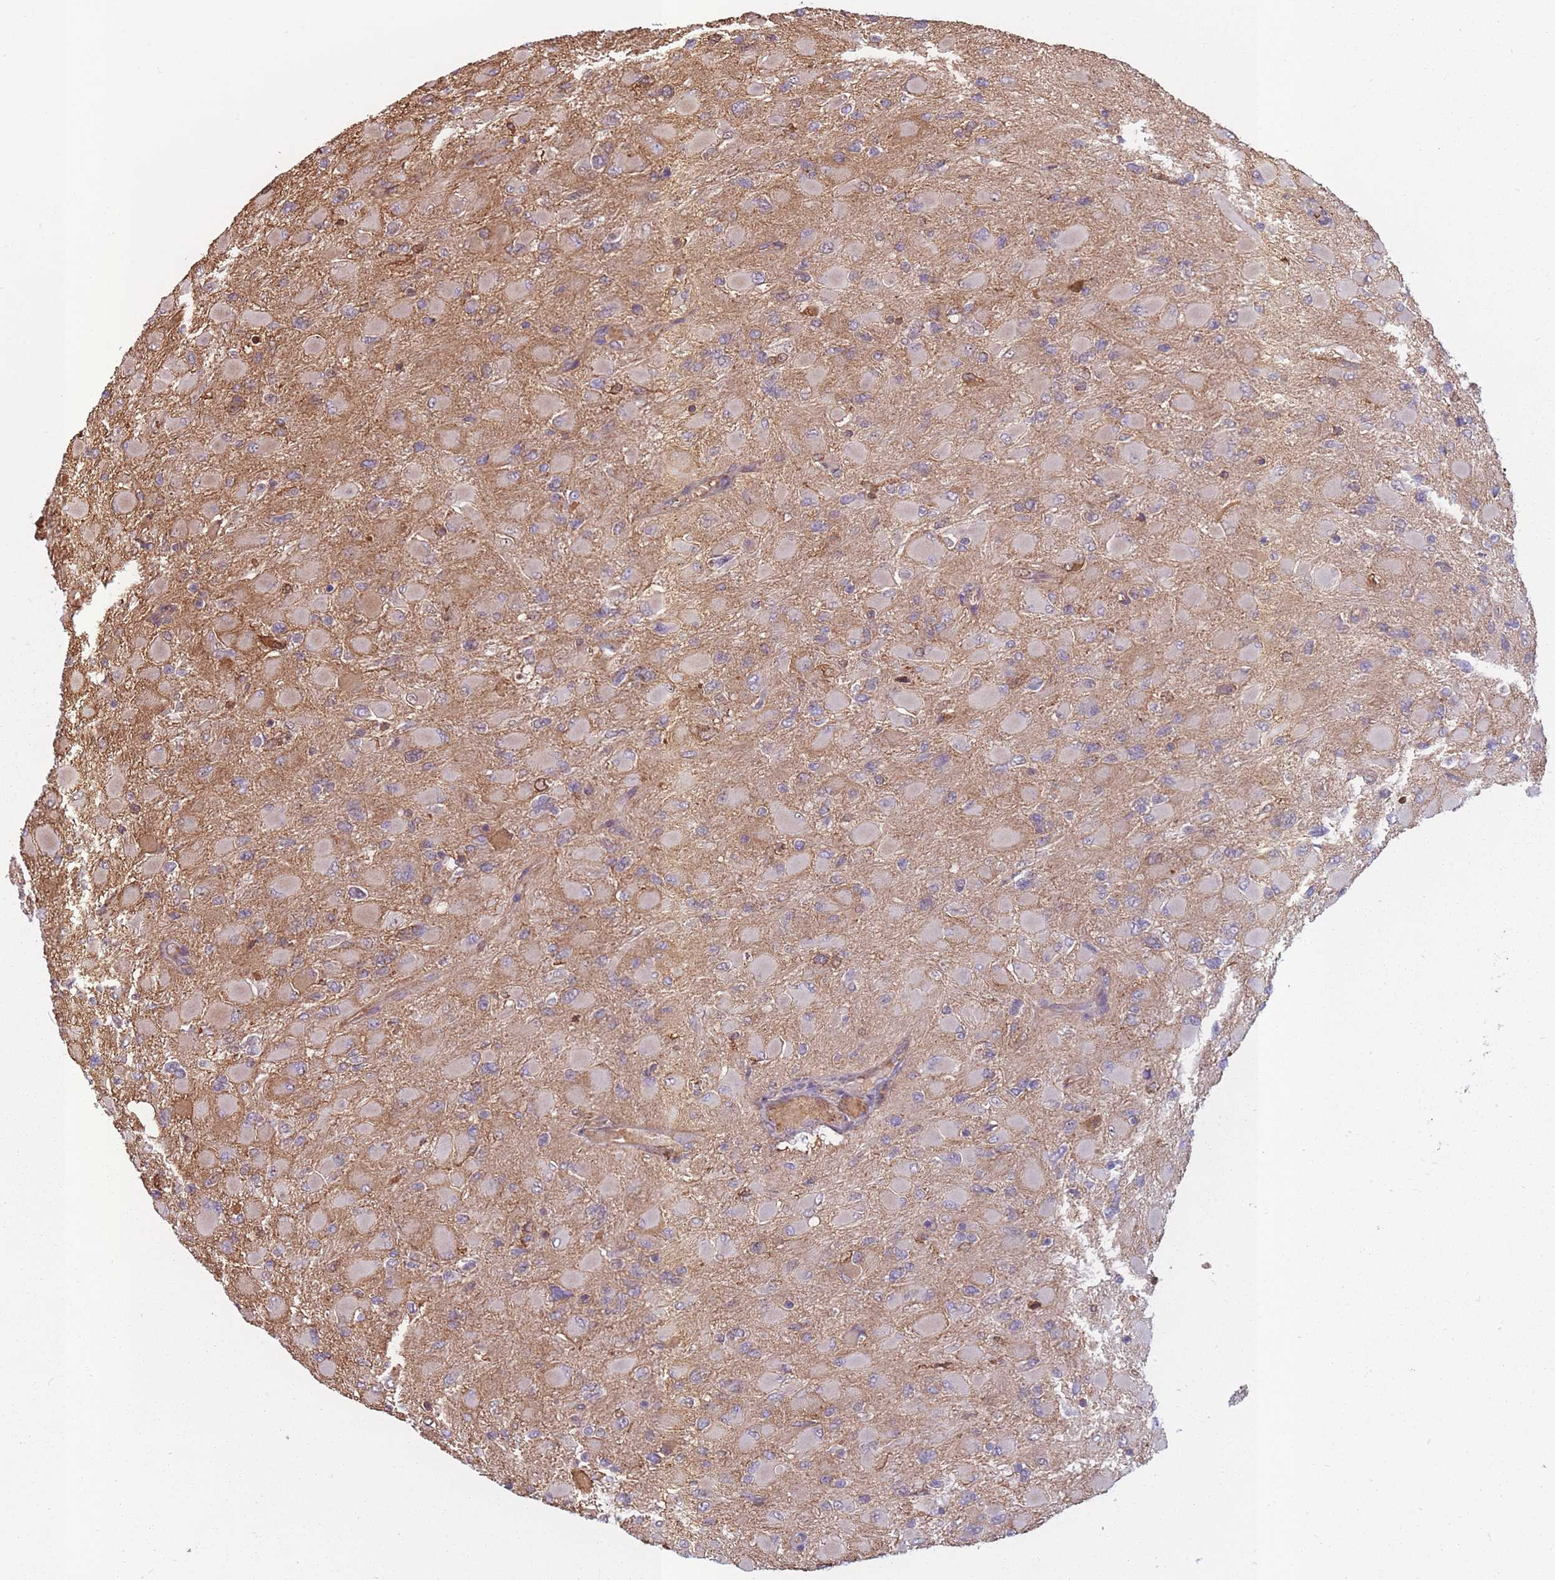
{"staining": {"intensity": "negative", "quantity": "none", "location": "none"}, "tissue": "glioma", "cell_type": "Tumor cells", "image_type": "cancer", "snomed": [{"axis": "morphology", "description": "Glioma, malignant, High grade"}, {"axis": "topography", "description": "Cerebral cortex"}], "caption": "Tumor cells are negative for brown protein staining in glioma.", "gene": "KAT2A", "patient": {"sex": "female", "age": 36}}